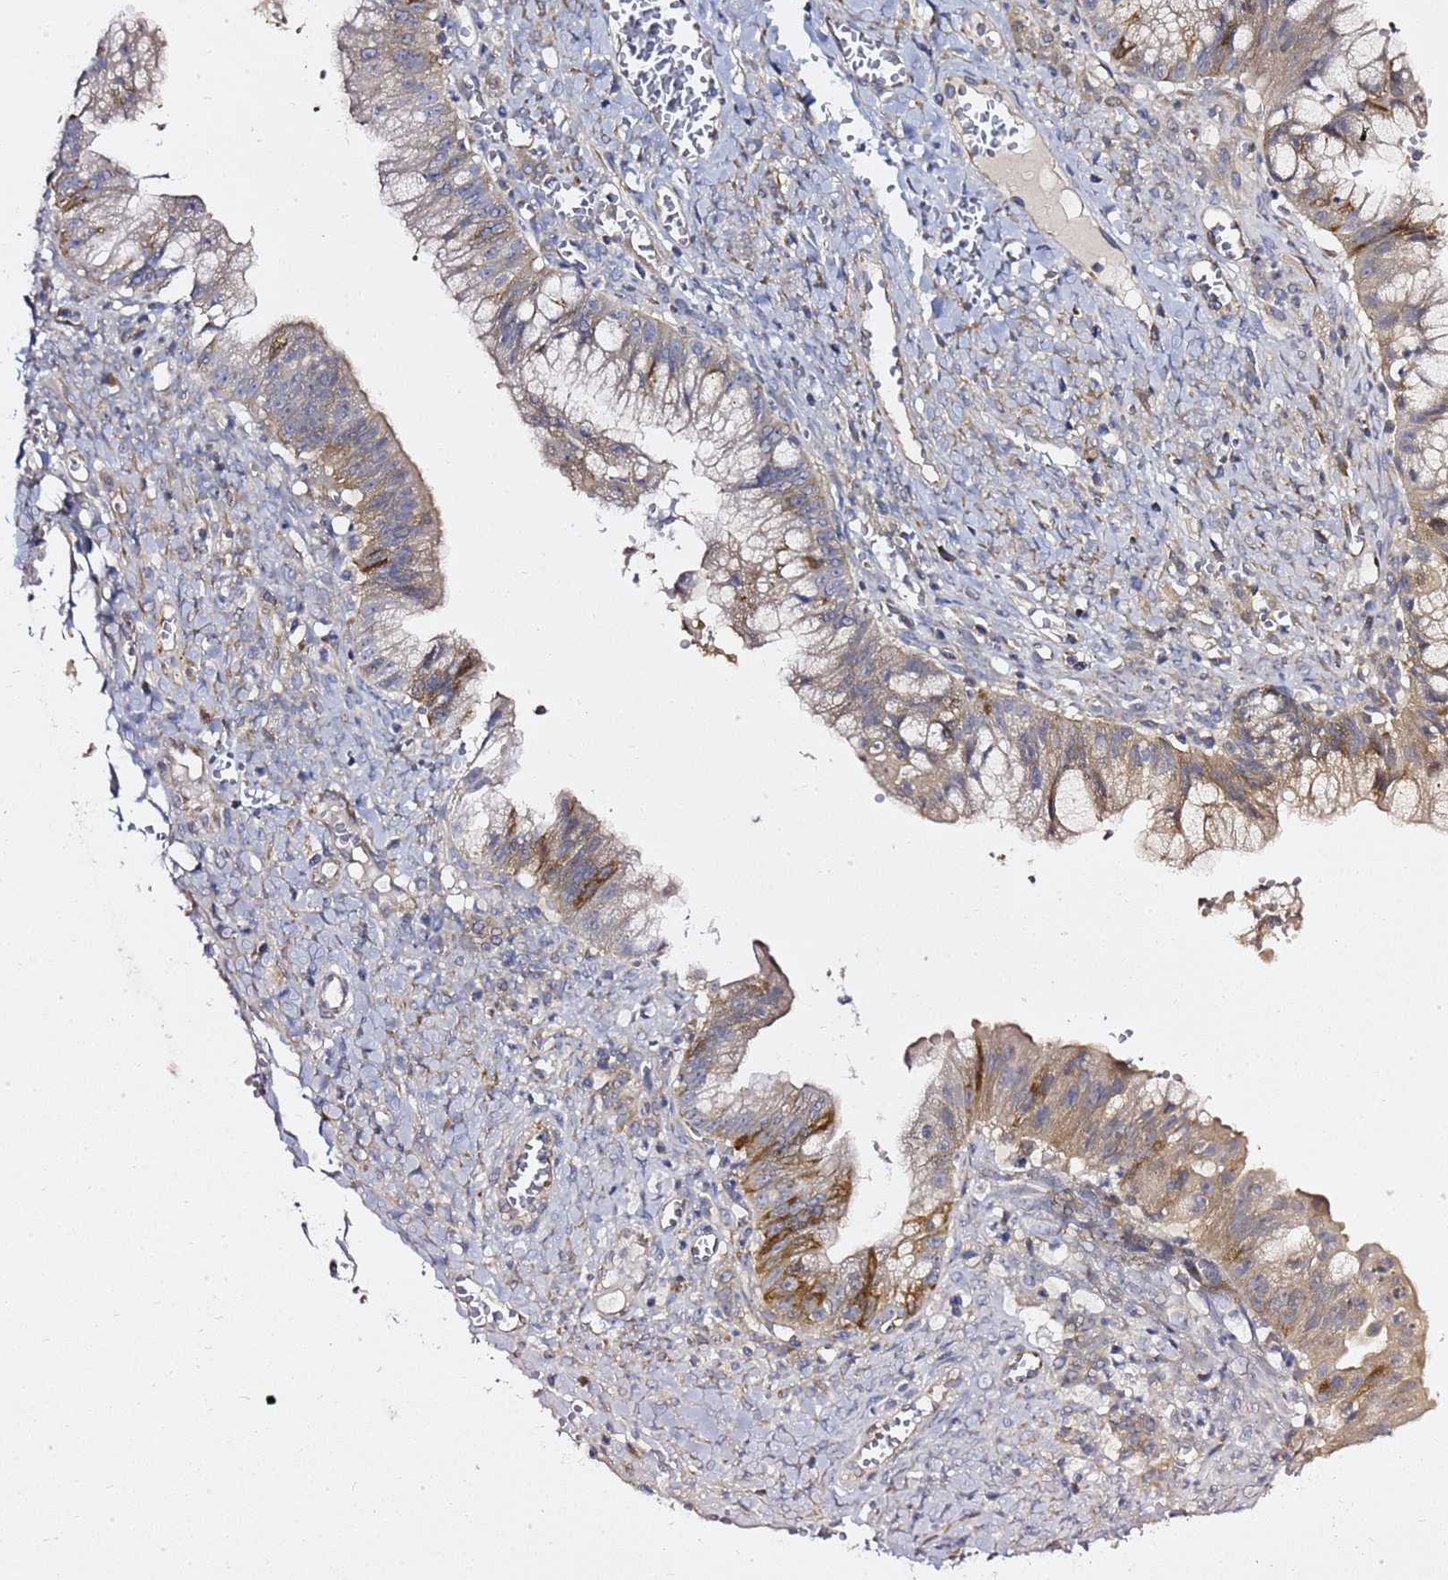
{"staining": {"intensity": "moderate", "quantity": "<25%", "location": "cytoplasmic/membranous"}, "tissue": "ovarian cancer", "cell_type": "Tumor cells", "image_type": "cancer", "snomed": [{"axis": "morphology", "description": "Cystadenocarcinoma, mucinous, NOS"}, {"axis": "topography", "description": "Ovary"}], "caption": "Brown immunohistochemical staining in human mucinous cystadenocarcinoma (ovarian) exhibits moderate cytoplasmic/membranous expression in about <25% of tumor cells. Nuclei are stained in blue.", "gene": "MON1B", "patient": {"sex": "female", "age": 70}}